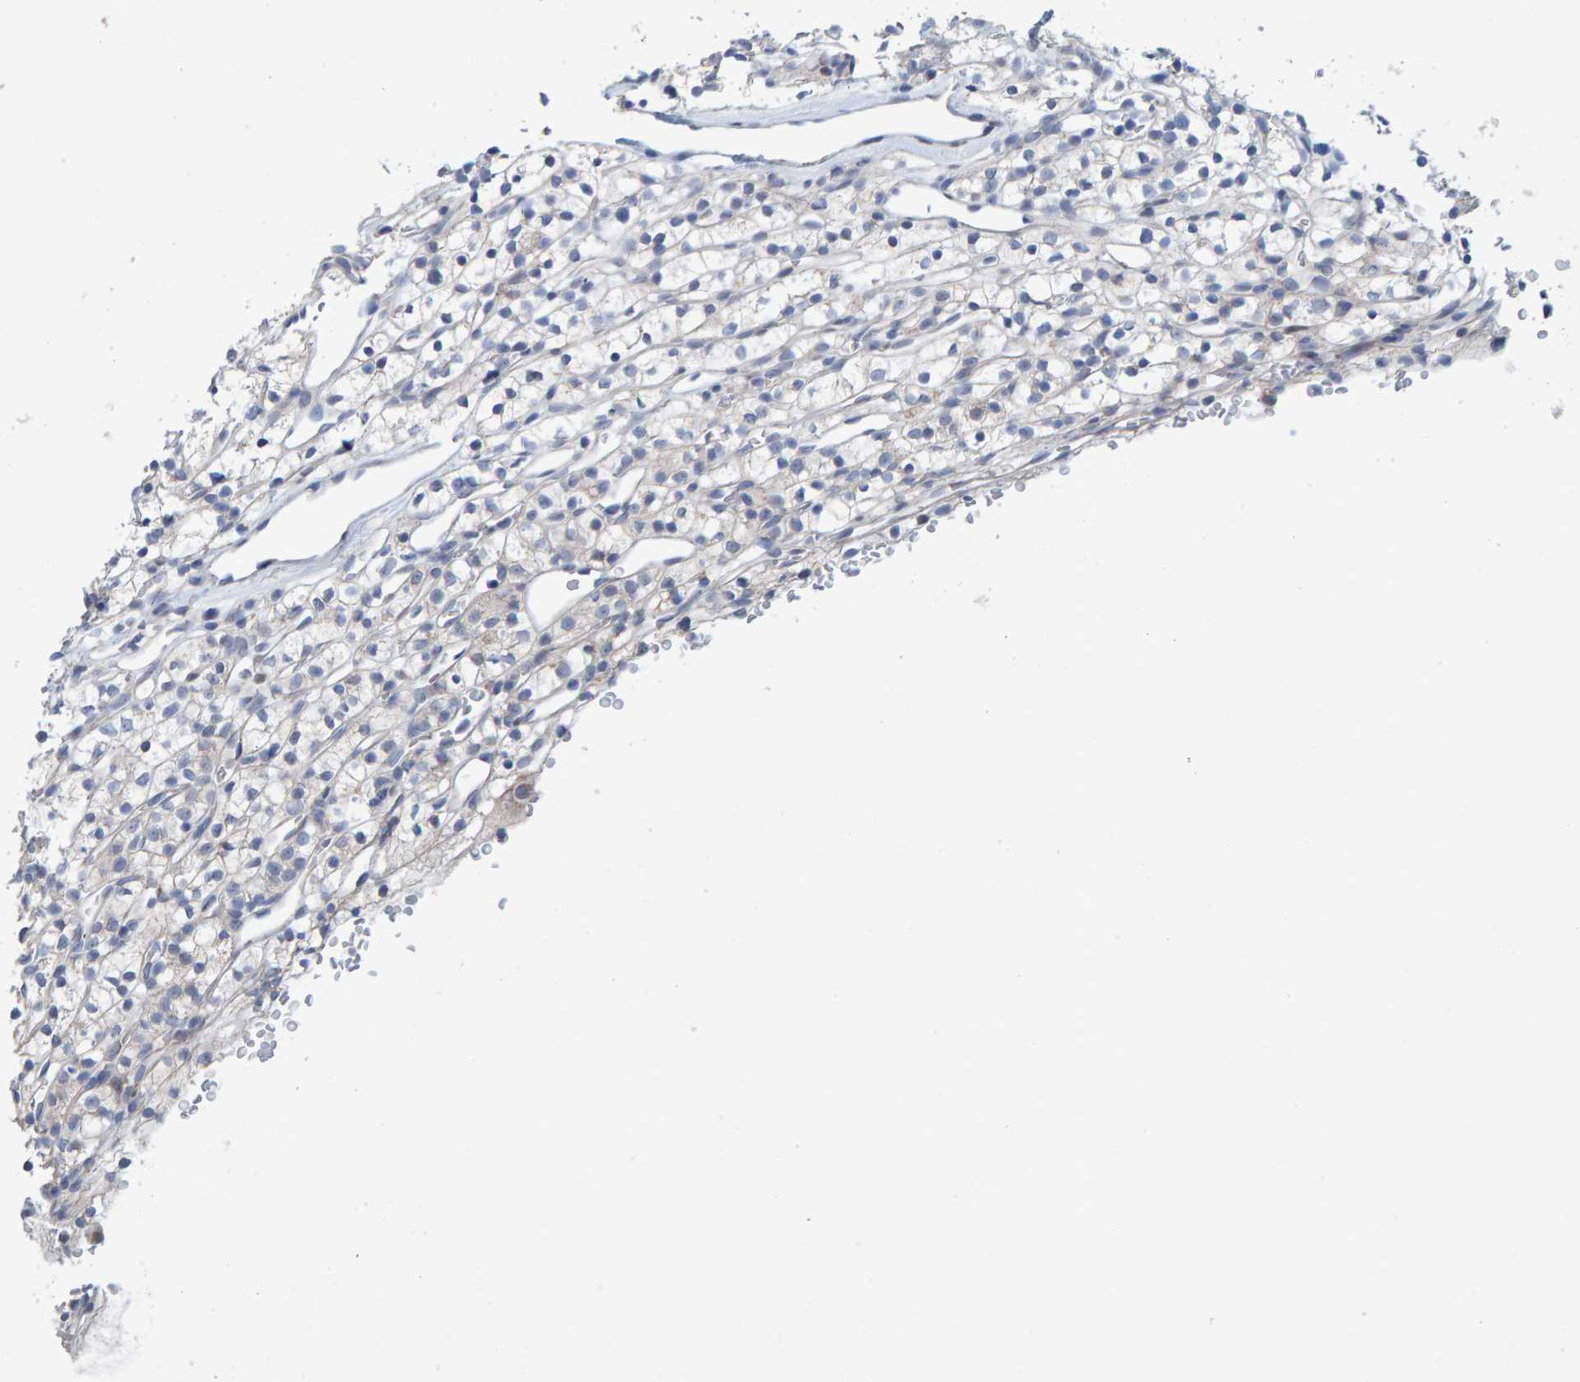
{"staining": {"intensity": "negative", "quantity": "none", "location": "none"}, "tissue": "renal cancer", "cell_type": "Tumor cells", "image_type": "cancer", "snomed": [{"axis": "morphology", "description": "Adenocarcinoma, NOS"}, {"axis": "topography", "description": "Kidney"}], "caption": "Immunohistochemistry (IHC) image of human renal adenocarcinoma stained for a protein (brown), which reveals no positivity in tumor cells.", "gene": "USP43", "patient": {"sex": "female", "age": 57}}